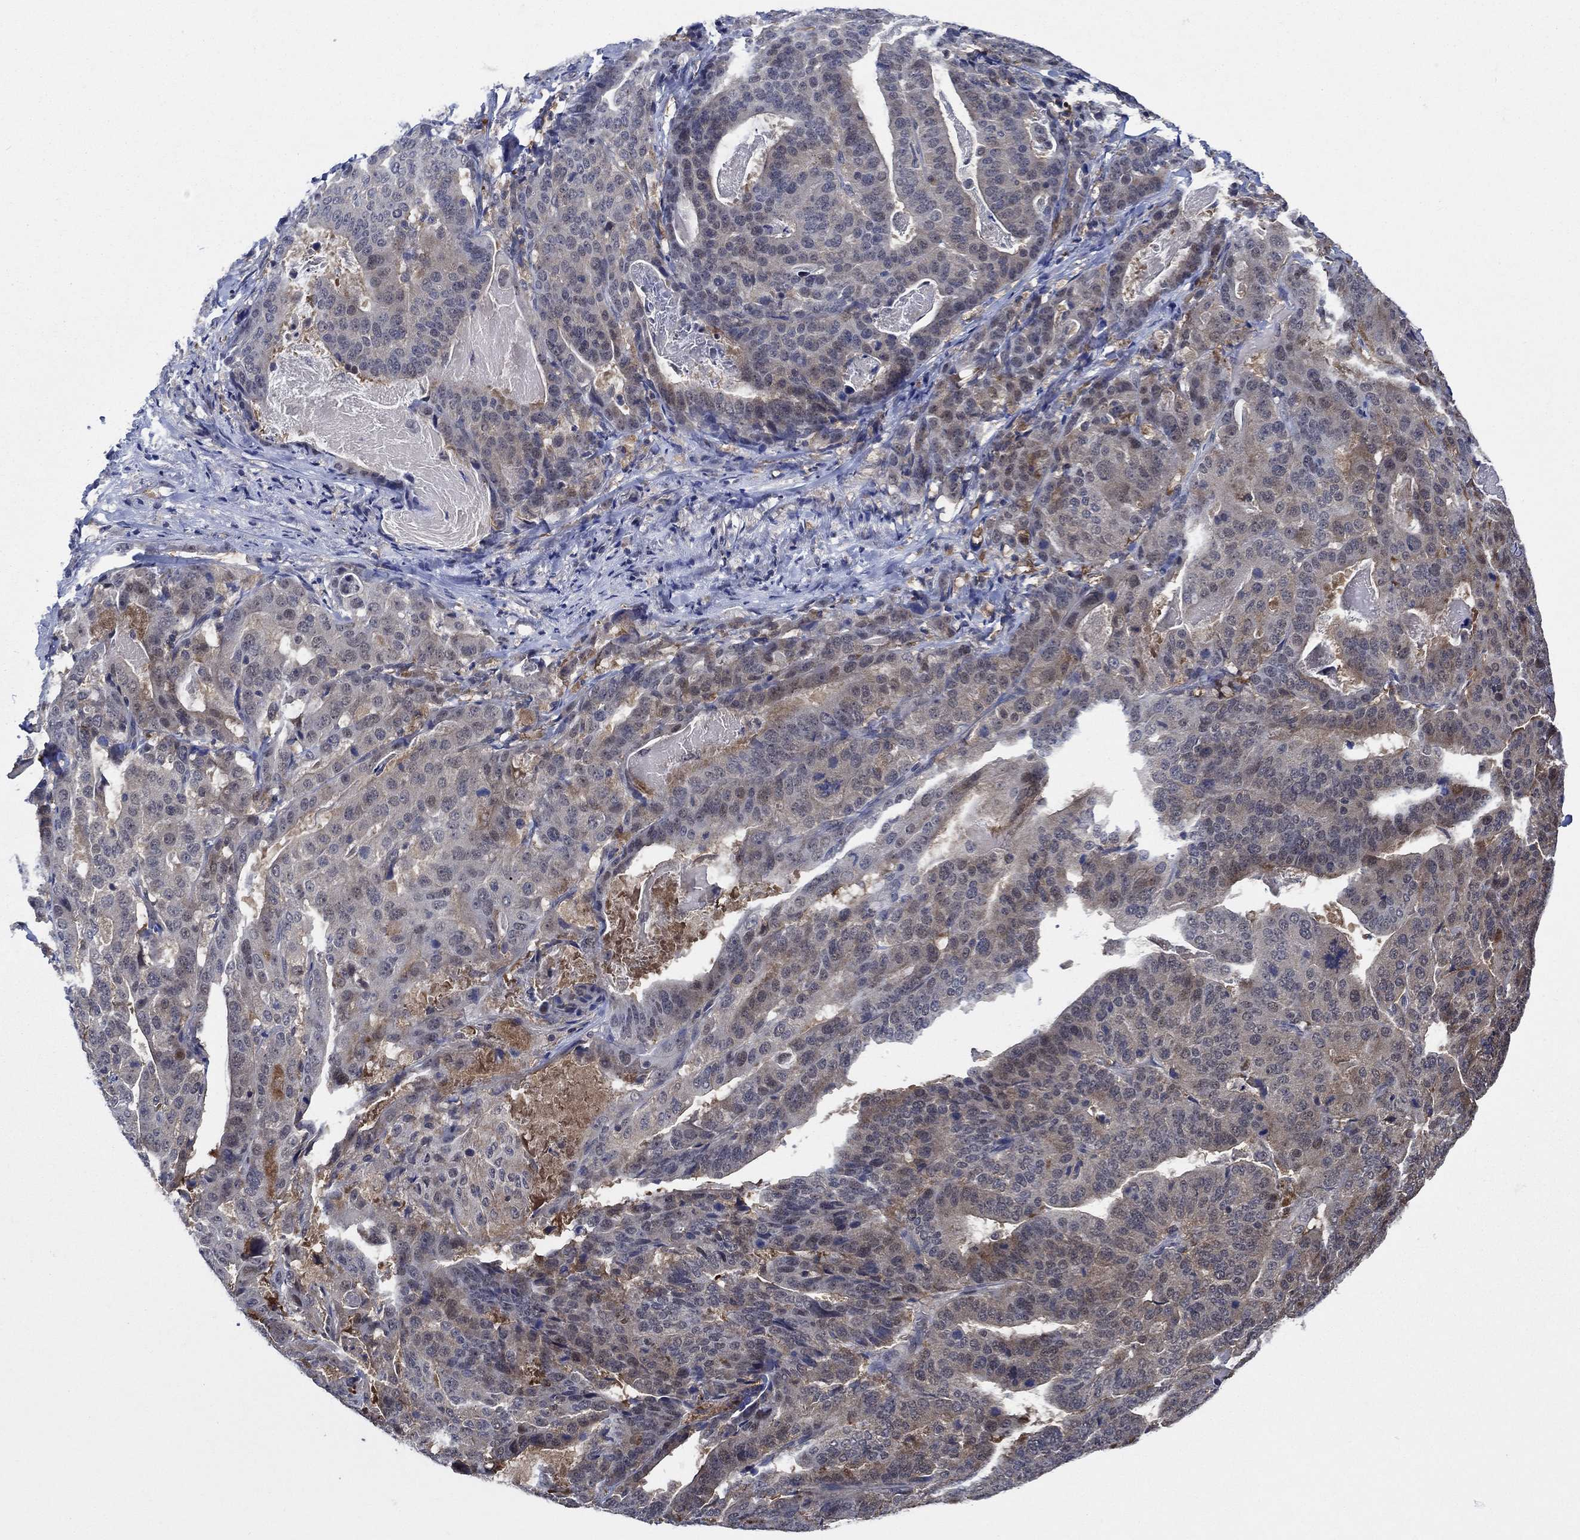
{"staining": {"intensity": "weak", "quantity": "25%-75%", "location": "cytoplasmic/membranous"}, "tissue": "stomach cancer", "cell_type": "Tumor cells", "image_type": "cancer", "snomed": [{"axis": "morphology", "description": "Adenocarcinoma, NOS"}, {"axis": "topography", "description": "Stomach"}], "caption": "Stomach cancer (adenocarcinoma) stained with immunohistochemistry (IHC) demonstrates weak cytoplasmic/membranous staining in approximately 25%-75% of tumor cells.", "gene": "DACT1", "patient": {"sex": "male", "age": 48}}